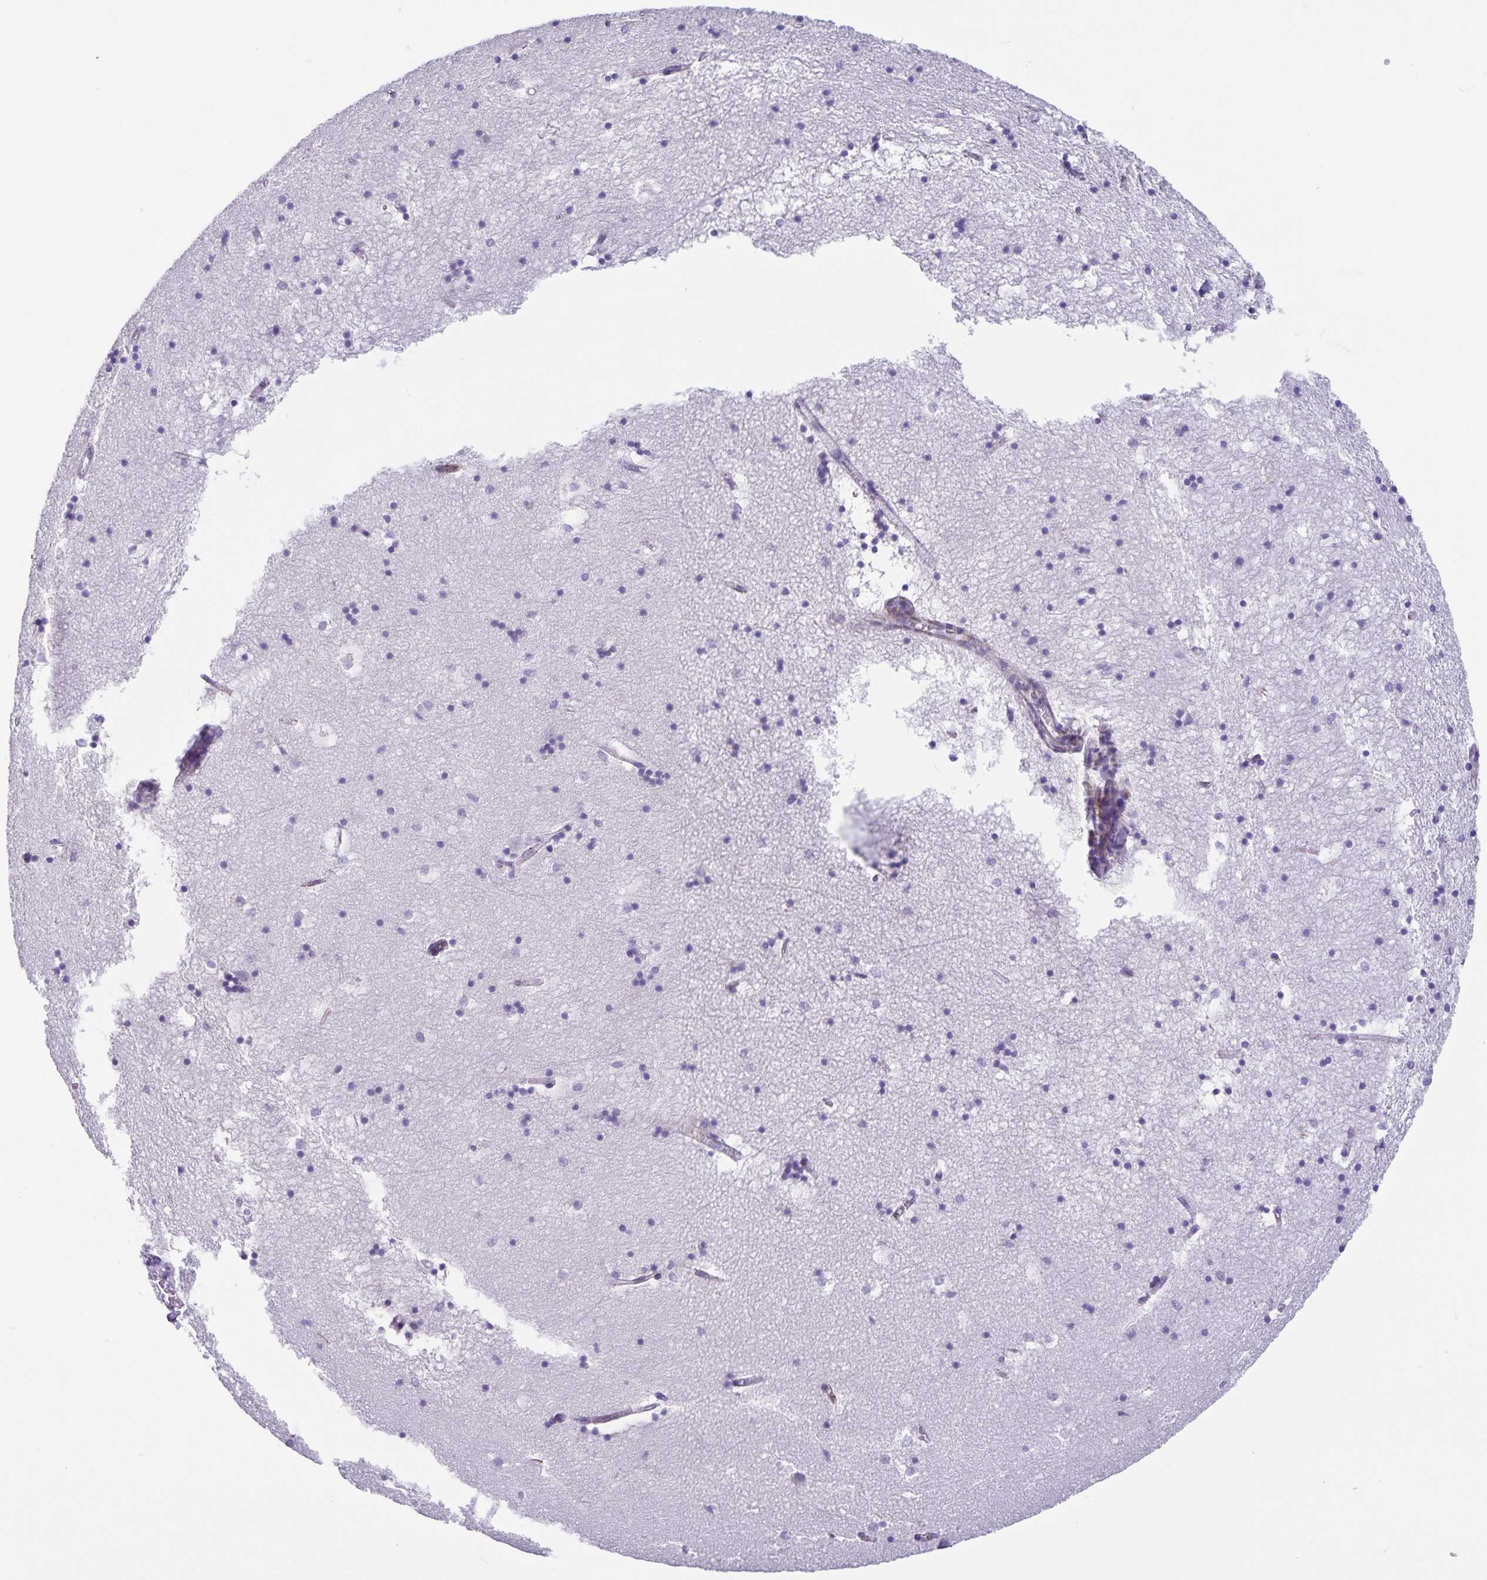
{"staining": {"intensity": "negative", "quantity": "none", "location": "none"}, "tissue": "hippocampus", "cell_type": "Glial cells", "image_type": "normal", "snomed": [{"axis": "morphology", "description": "Normal tissue, NOS"}, {"axis": "topography", "description": "Hippocampus"}], "caption": "Glial cells are negative for protein expression in normal human hippocampus. Brightfield microscopy of IHC stained with DAB (brown) and hematoxylin (blue), captured at high magnification.", "gene": "SYNM", "patient": {"sex": "male", "age": 58}}